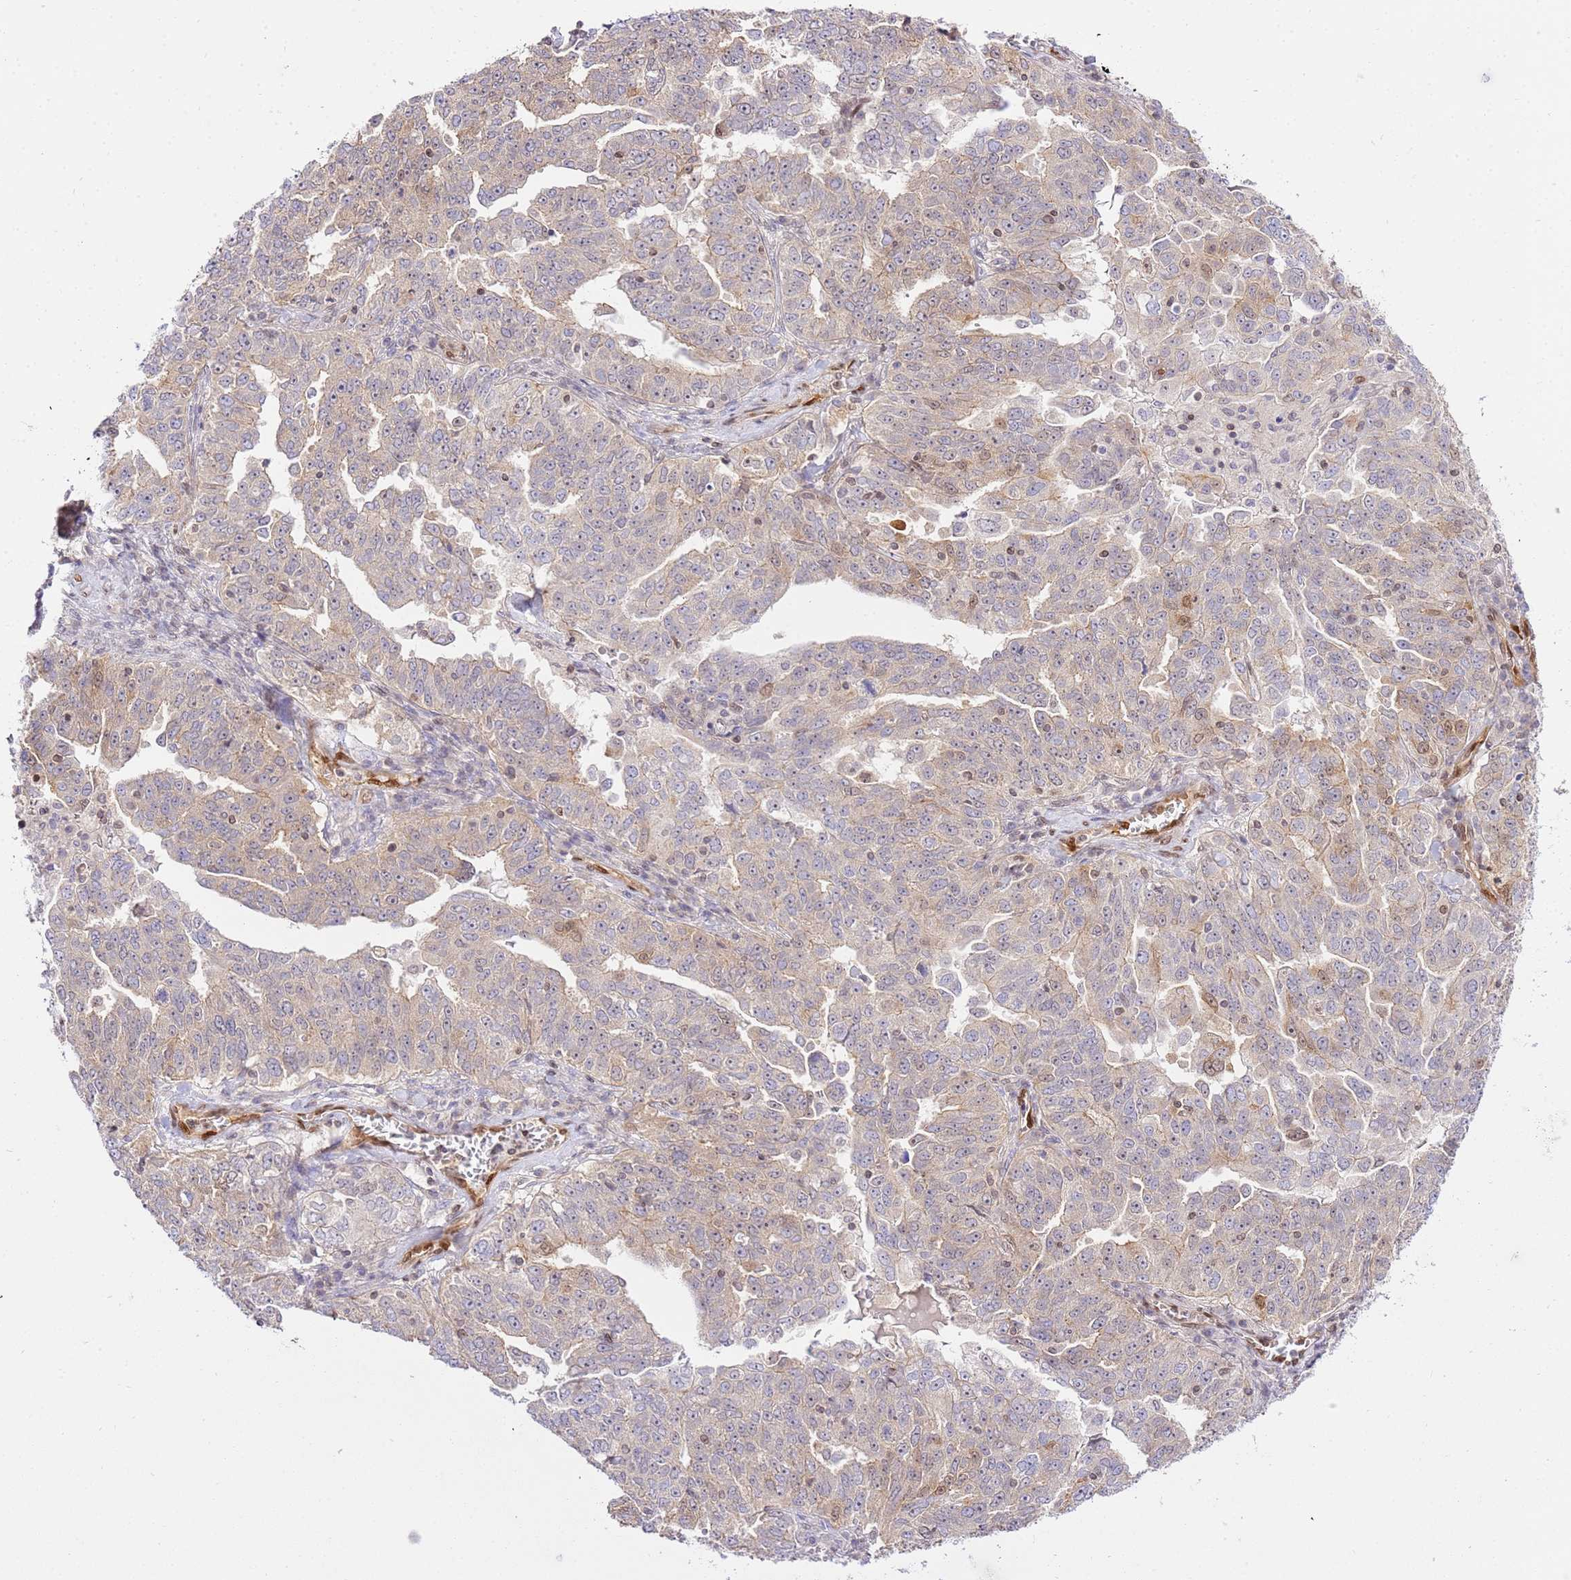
{"staining": {"intensity": "moderate", "quantity": "<25%", "location": "cytoplasmic/membranous,nuclear"}, "tissue": "ovarian cancer", "cell_type": "Tumor cells", "image_type": "cancer", "snomed": [{"axis": "morphology", "description": "Carcinoma, endometroid"}, {"axis": "topography", "description": "Ovary"}], "caption": "Immunohistochemical staining of ovarian cancer (endometroid carcinoma) shows moderate cytoplasmic/membranous and nuclear protein staining in about <25% of tumor cells.", "gene": "TRIM37", "patient": {"sex": "female", "age": 62}}